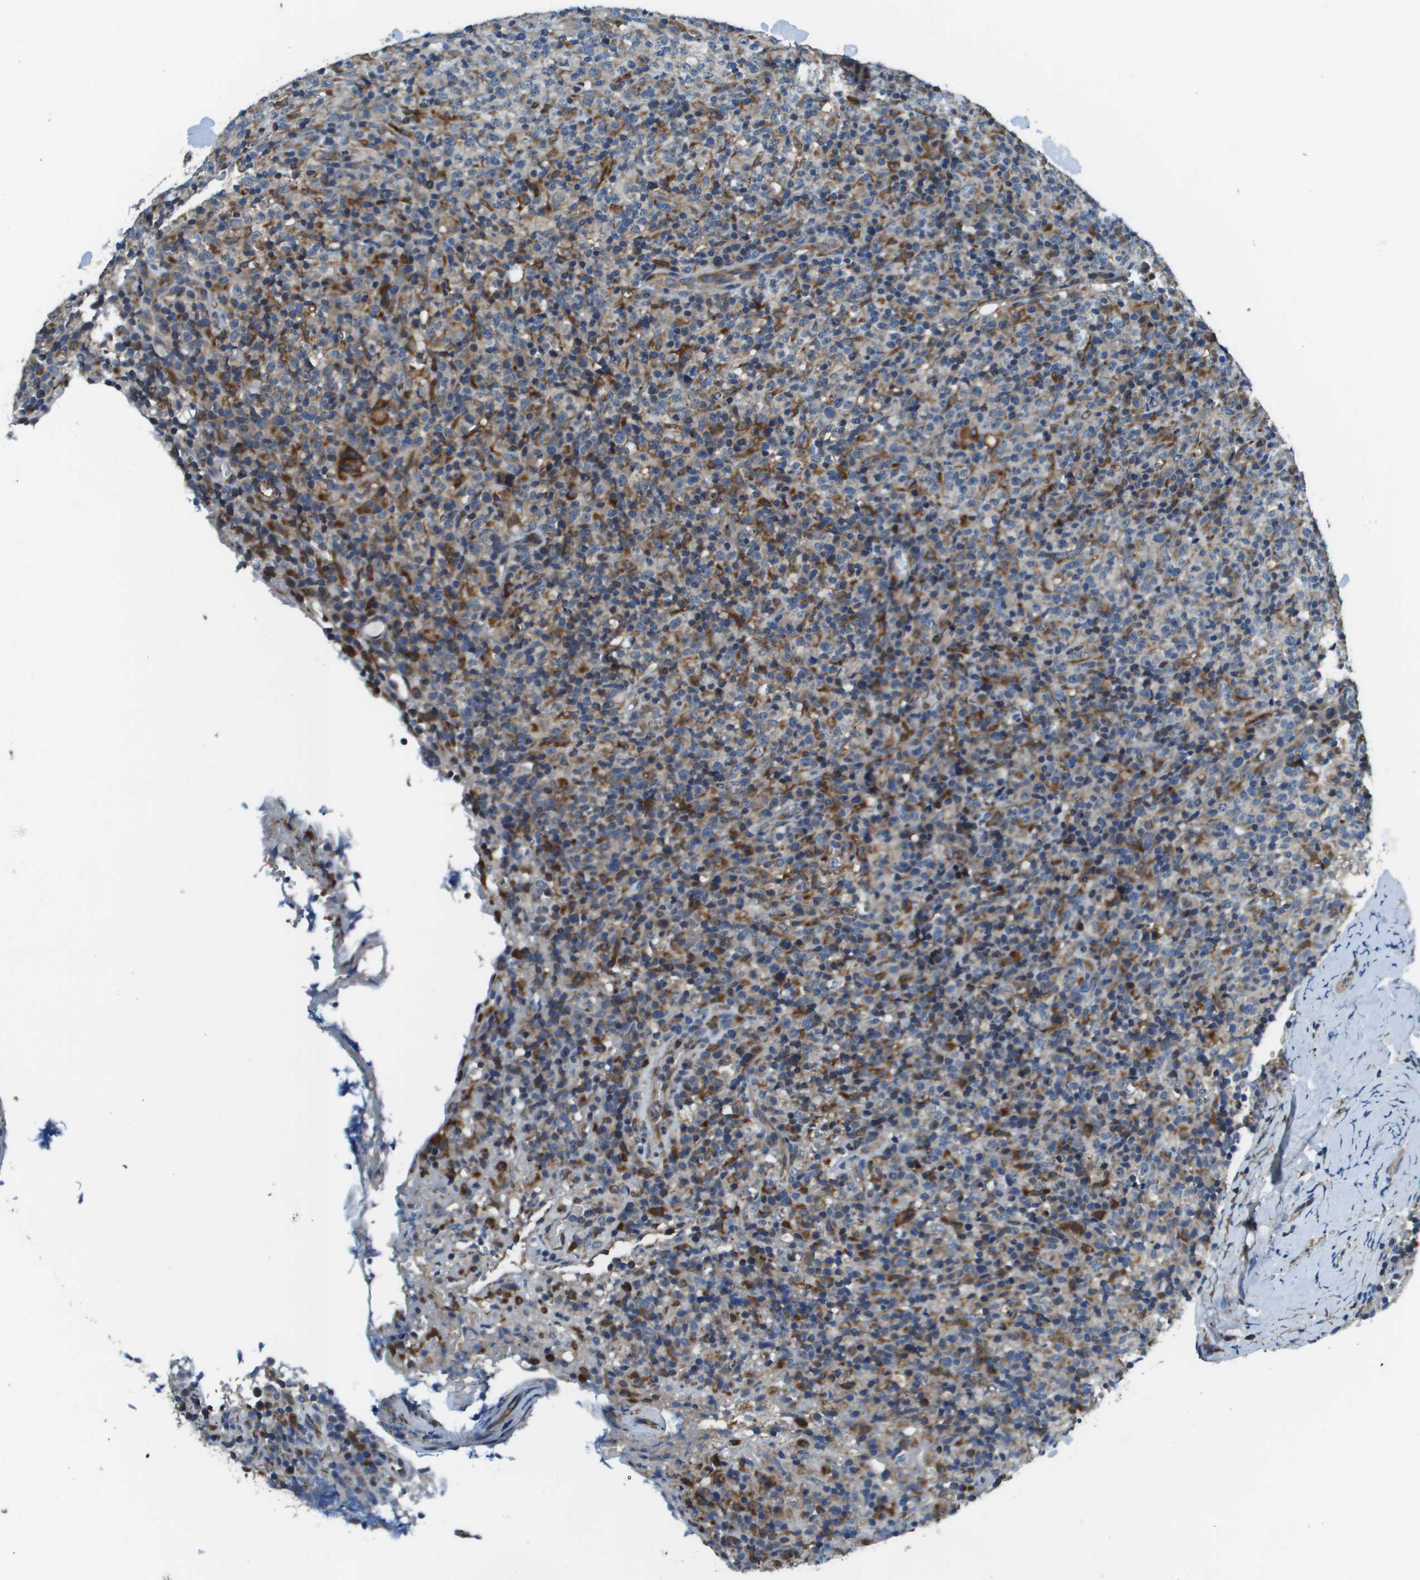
{"staining": {"intensity": "moderate", "quantity": "<25%", "location": "cytoplasmic/membranous"}, "tissue": "lymphoma", "cell_type": "Tumor cells", "image_type": "cancer", "snomed": [{"axis": "morphology", "description": "Malignant lymphoma, non-Hodgkin's type, High grade"}, {"axis": "topography", "description": "Lymph node"}], "caption": "Immunohistochemistry (IHC) of lymphoma displays low levels of moderate cytoplasmic/membranous staining in about <25% of tumor cells.", "gene": "CNPY3", "patient": {"sex": "female", "age": 76}}